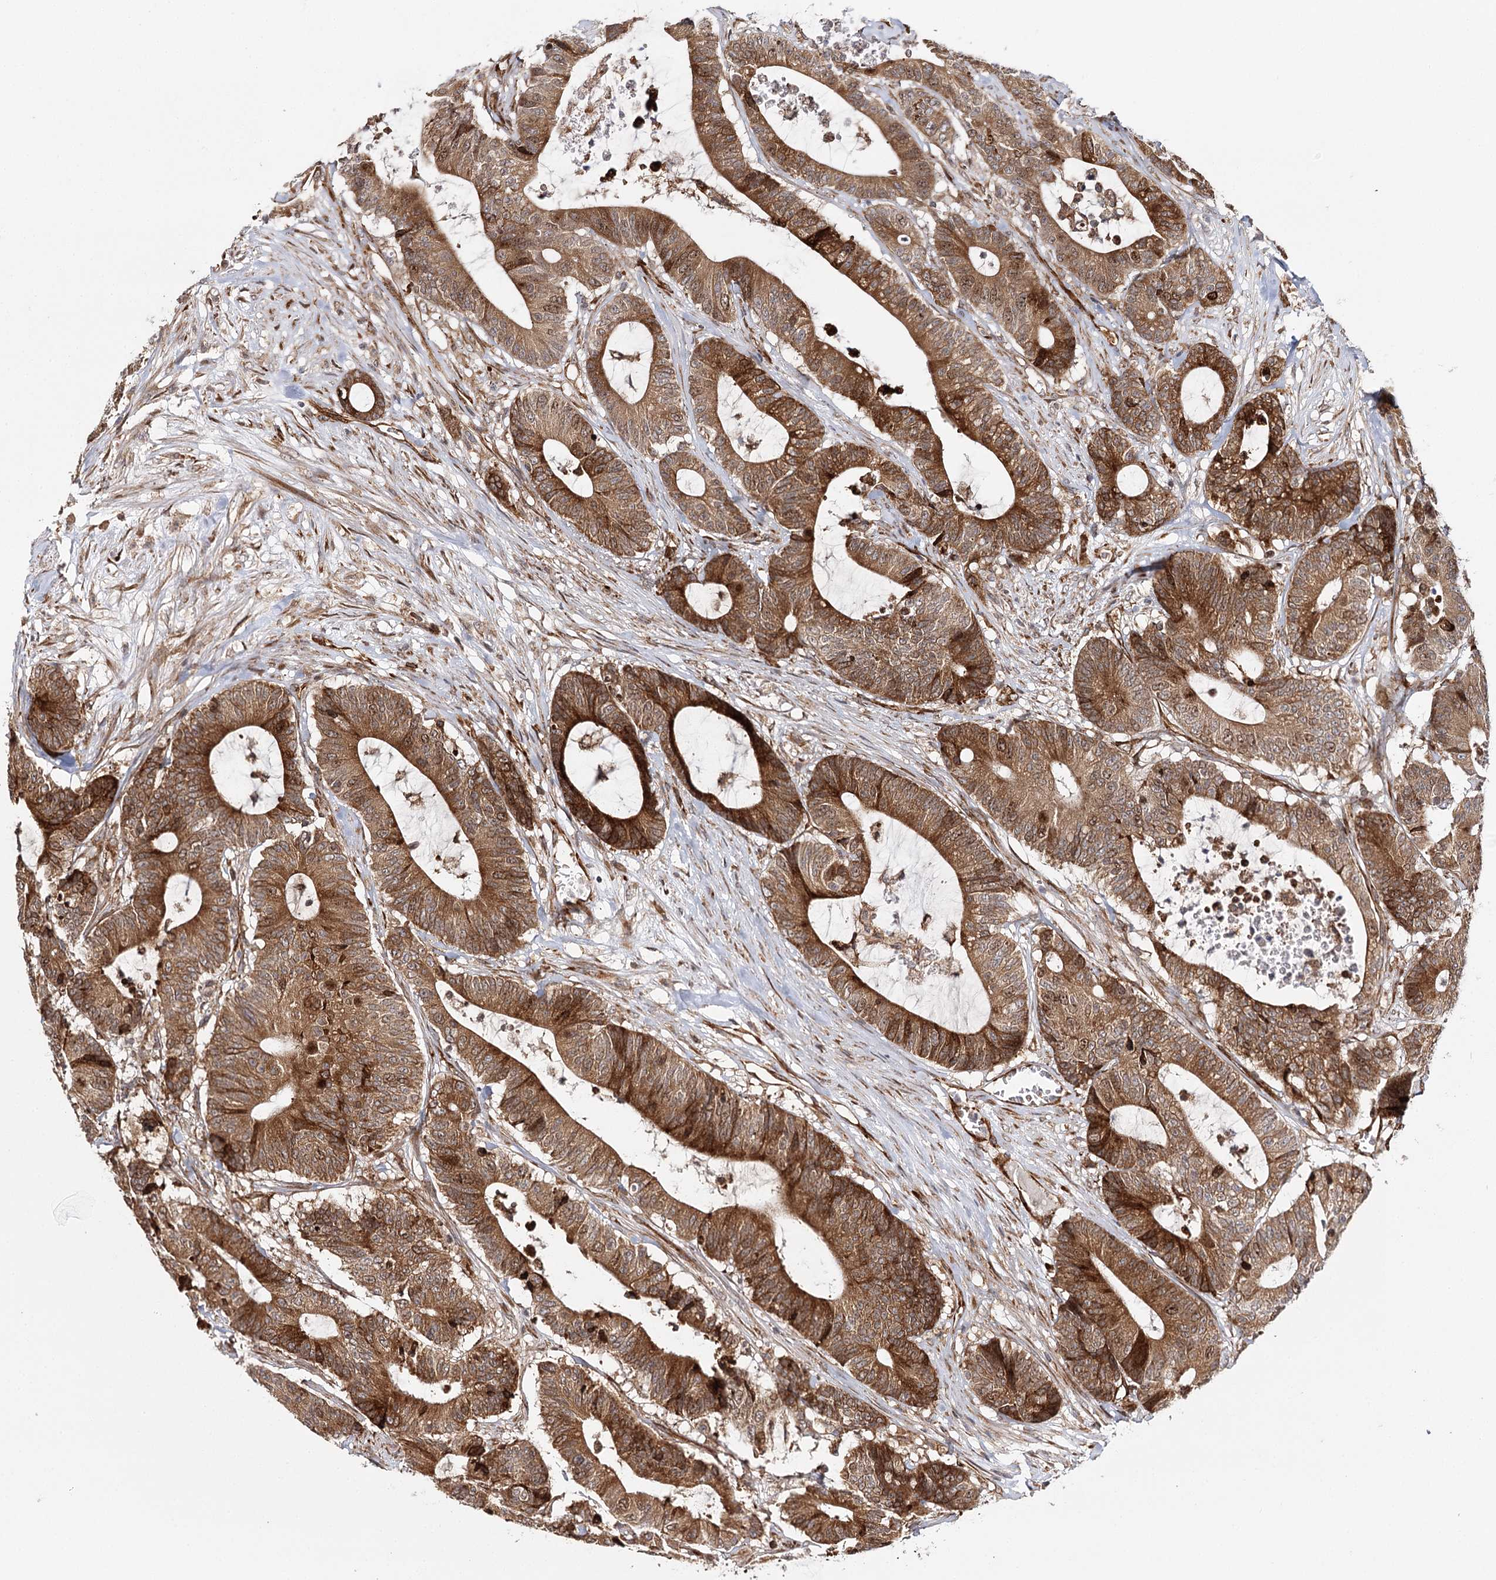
{"staining": {"intensity": "moderate", "quantity": ">75%", "location": "cytoplasmic/membranous,nuclear"}, "tissue": "colorectal cancer", "cell_type": "Tumor cells", "image_type": "cancer", "snomed": [{"axis": "morphology", "description": "Adenocarcinoma, NOS"}, {"axis": "topography", "description": "Colon"}], "caption": "Approximately >75% of tumor cells in human colorectal adenocarcinoma demonstrate moderate cytoplasmic/membranous and nuclear protein expression as visualized by brown immunohistochemical staining.", "gene": "MKNK1", "patient": {"sex": "female", "age": 84}}